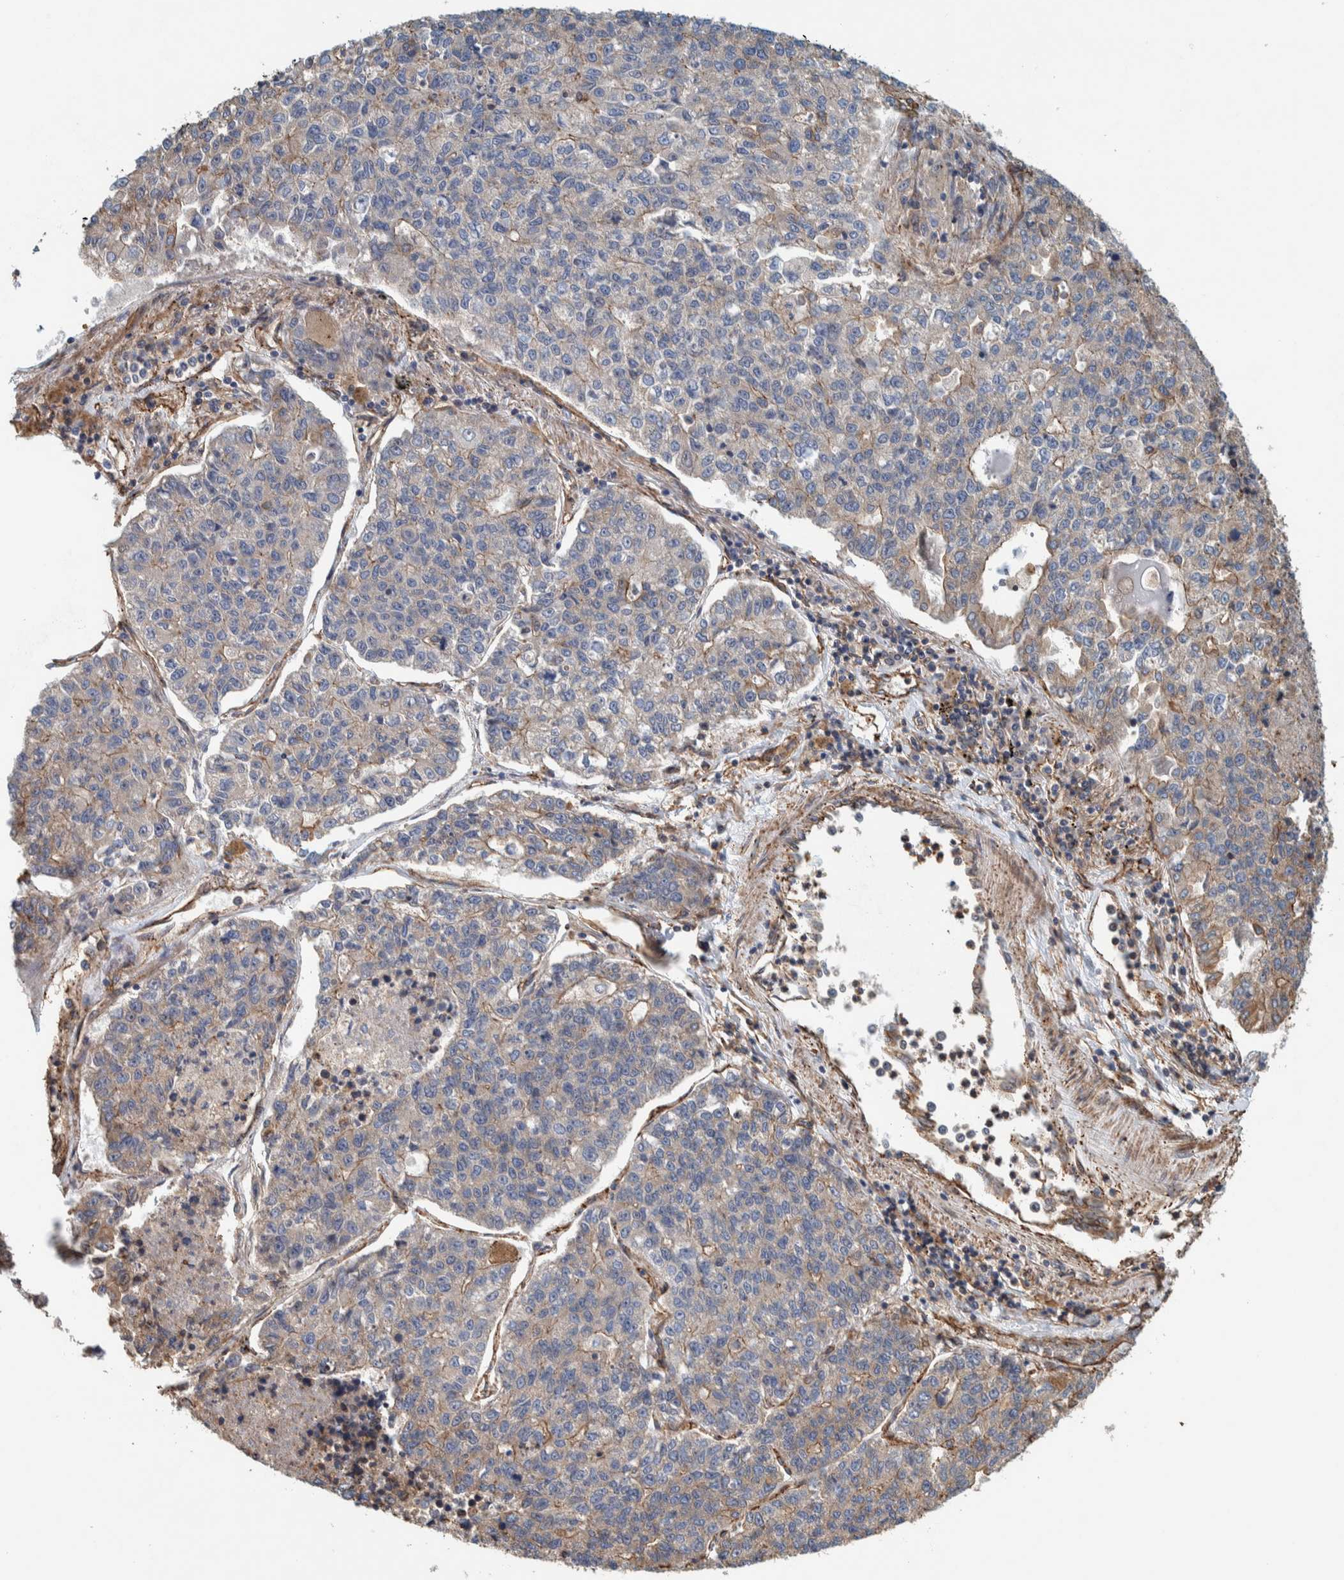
{"staining": {"intensity": "weak", "quantity": "<25%", "location": "cytoplasmic/membranous"}, "tissue": "lung cancer", "cell_type": "Tumor cells", "image_type": "cancer", "snomed": [{"axis": "morphology", "description": "Adenocarcinoma, NOS"}, {"axis": "topography", "description": "Lung"}], "caption": "Human lung cancer (adenocarcinoma) stained for a protein using immunohistochemistry (IHC) reveals no staining in tumor cells.", "gene": "PKD1L1", "patient": {"sex": "male", "age": 49}}